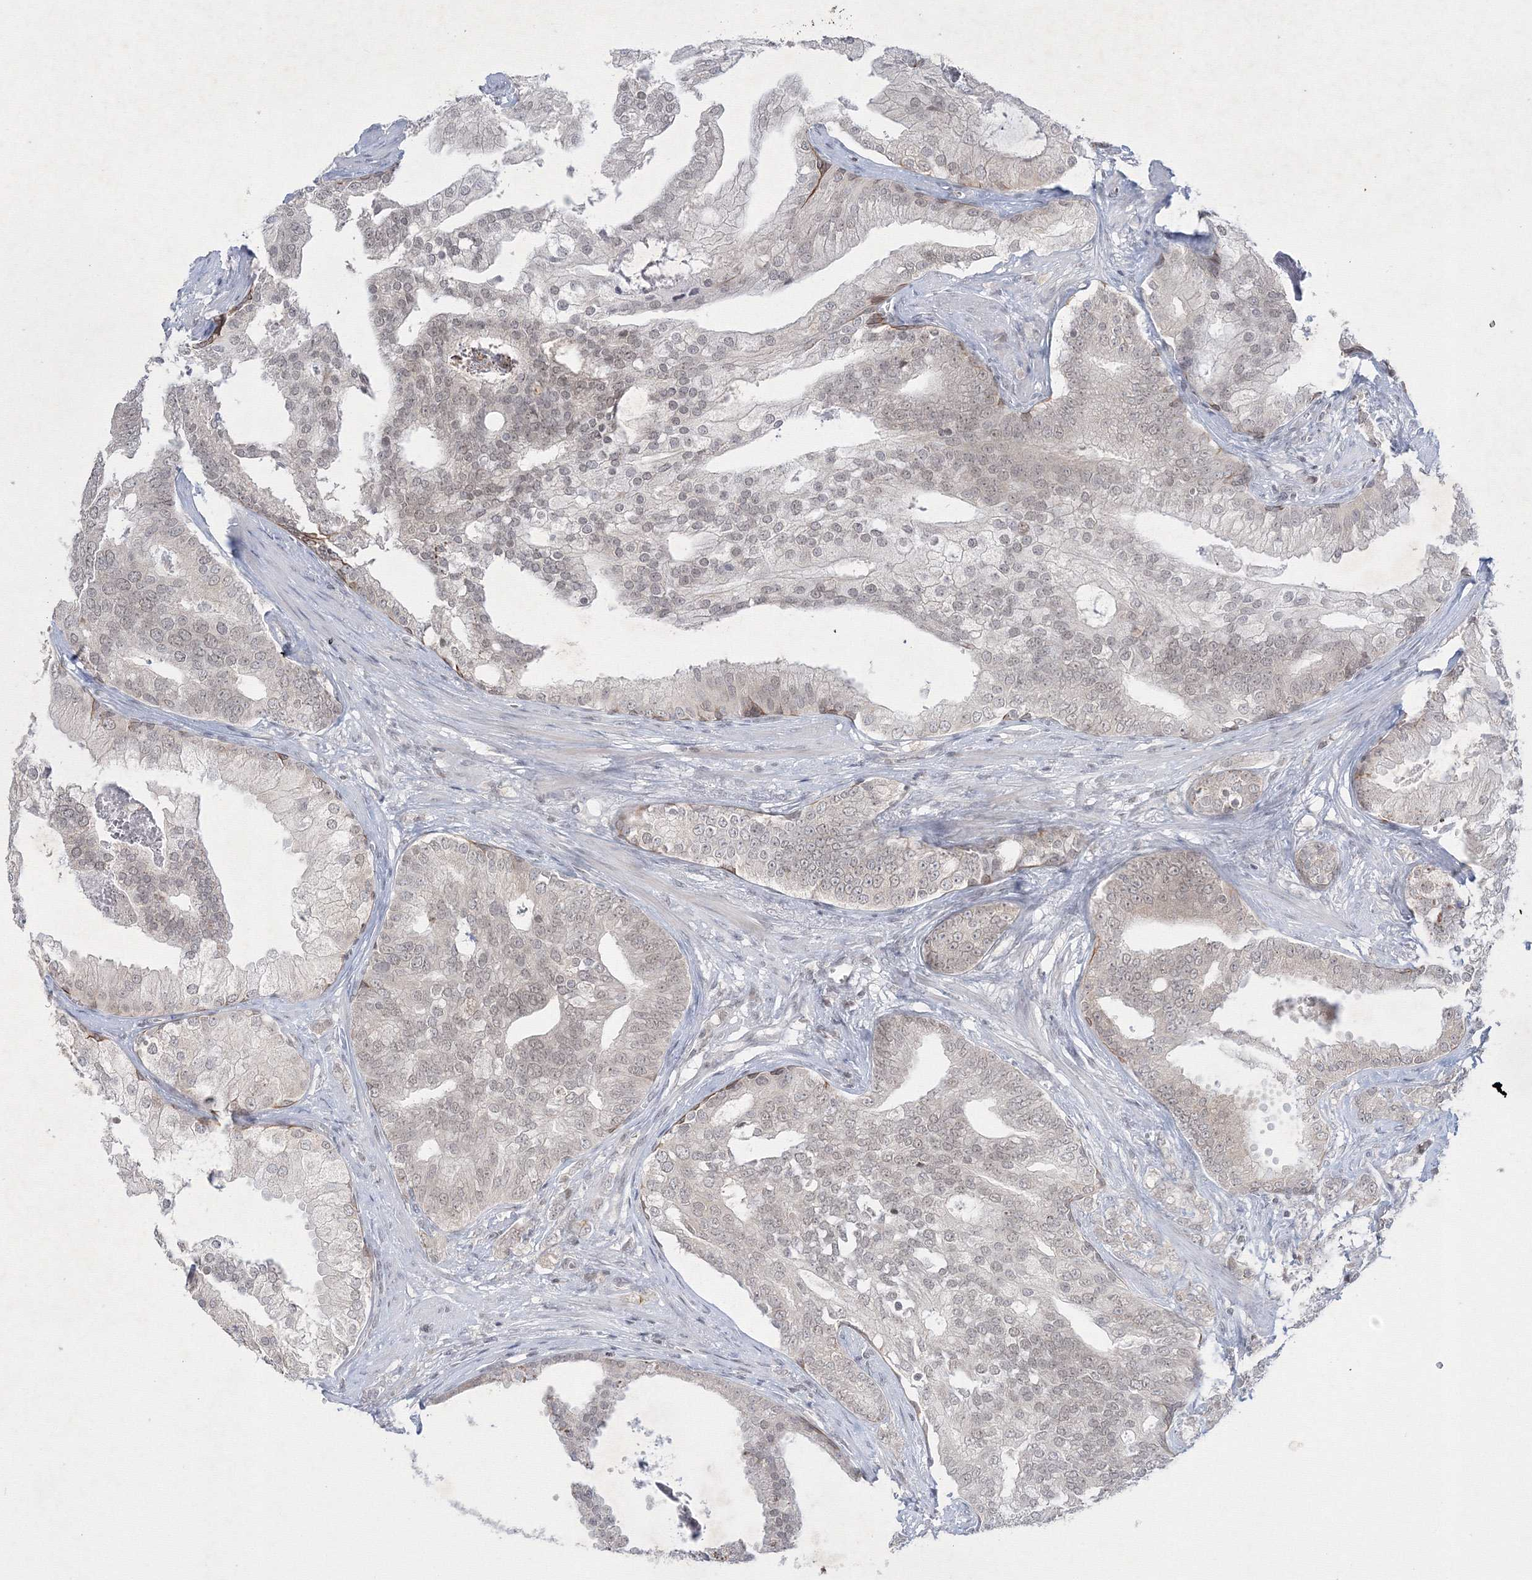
{"staining": {"intensity": "weak", "quantity": "<25%", "location": "nuclear"}, "tissue": "prostate cancer", "cell_type": "Tumor cells", "image_type": "cancer", "snomed": [{"axis": "morphology", "description": "Adenocarcinoma, Low grade"}, {"axis": "topography", "description": "Prostate"}], "caption": "Immunohistochemistry (IHC) image of low-grade adenocarcinoma (prostate) stained for a protein (brown), which shows no positivity in tumor cells.", "gene": "NXPE3", "patient": {"sex": "male", "age": 58}}